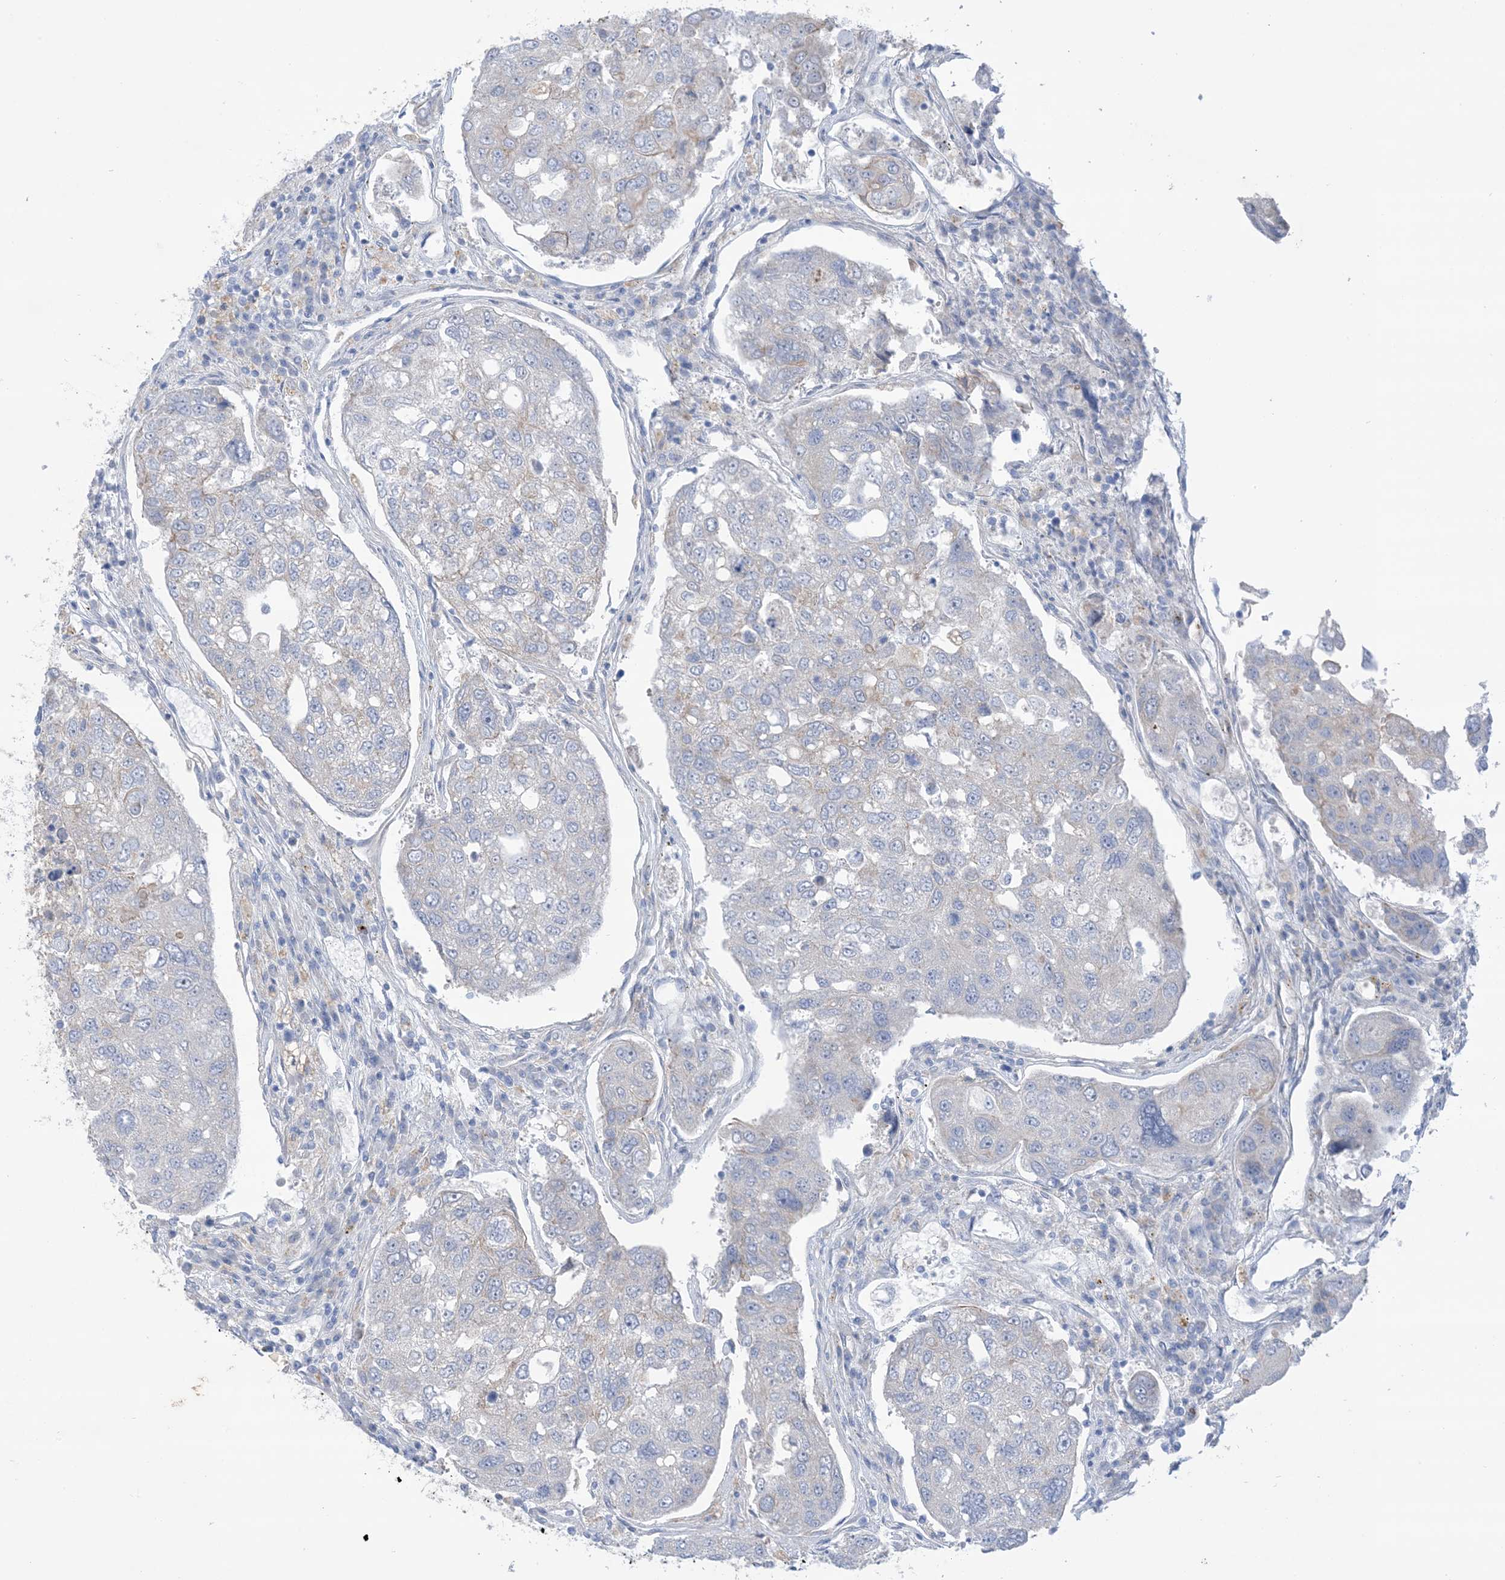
{"staining": {"intensity": "negative", "quantity": "none", "location": "none"}, "tissue": "urothelial cancer", "cell_type": "Tumor cells", "image_type": "cancer", "snomed": [{"axis": "morphology", "description": "Urothelial carcinoma, High grade"}, {"axis": "topography", "description": "Lymph node"}, {"axis": "topography", "description": "Urinary bladder"}], "caption": "Protein analysis of high-grade urothelial carcinoma demonstrates no significant positivity in tumor cells.", "gene": "ATP11C", "patient": {"sex": "male", "age": 51}}